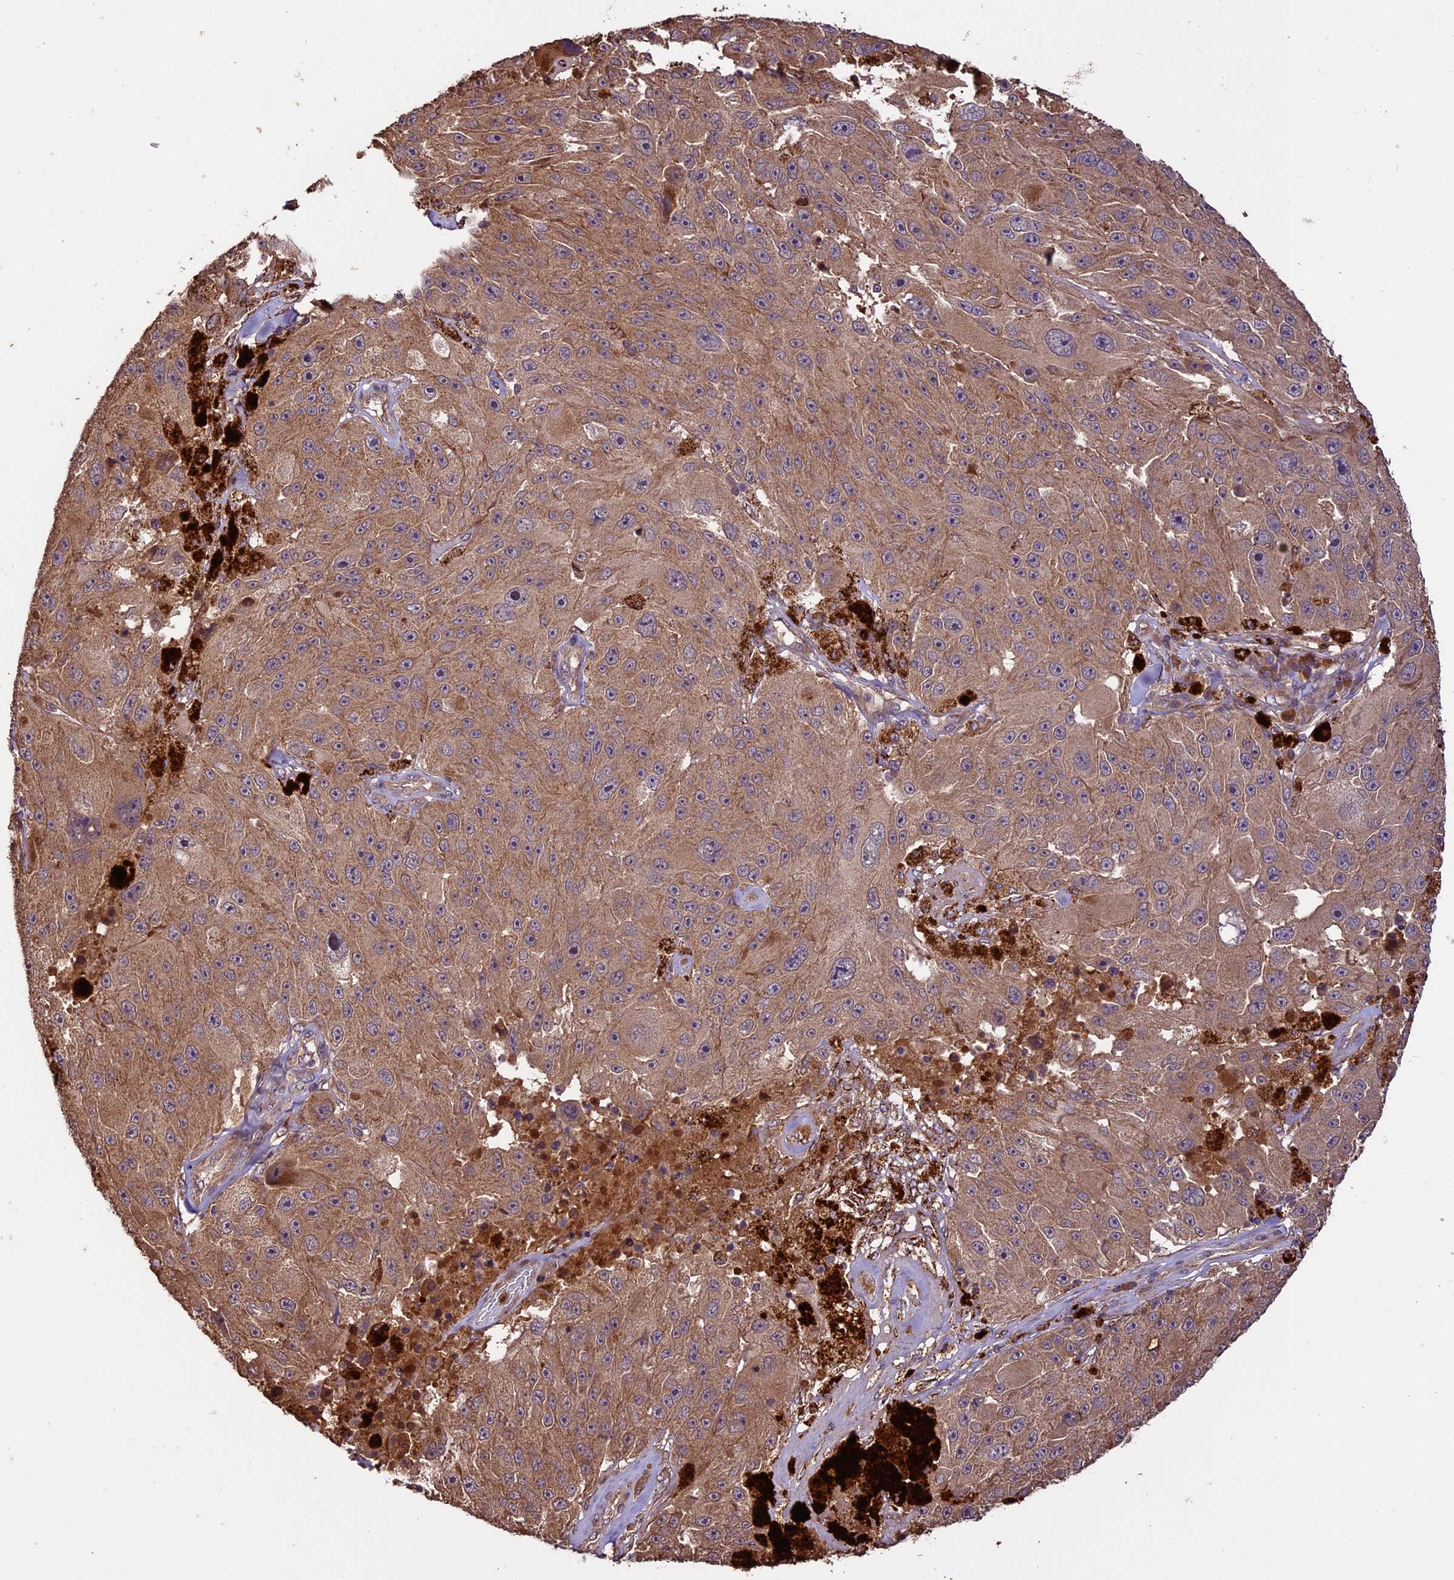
{"staining": {"intensity": "moderate", "quantity": ">75%", "location": "cytoplasmic/membranous"}, "tissue": "melanoma", "cell_type": "Tumor cells", "image_type": "cancer", "snomed": [{"axis": "morphology", "description": "Malignant melanoma, Metastatic site"}, {"axis": "topography", "description": "Lymph node"}], "caption": "A histopathology image of malignant melanoma (metastatic site) stained for a protein reveals moderate cytoplasmic/membranous brown staining in tumor cells.", "gene": "CRLF1", "patient": {"sex": "male", "age": 62}}